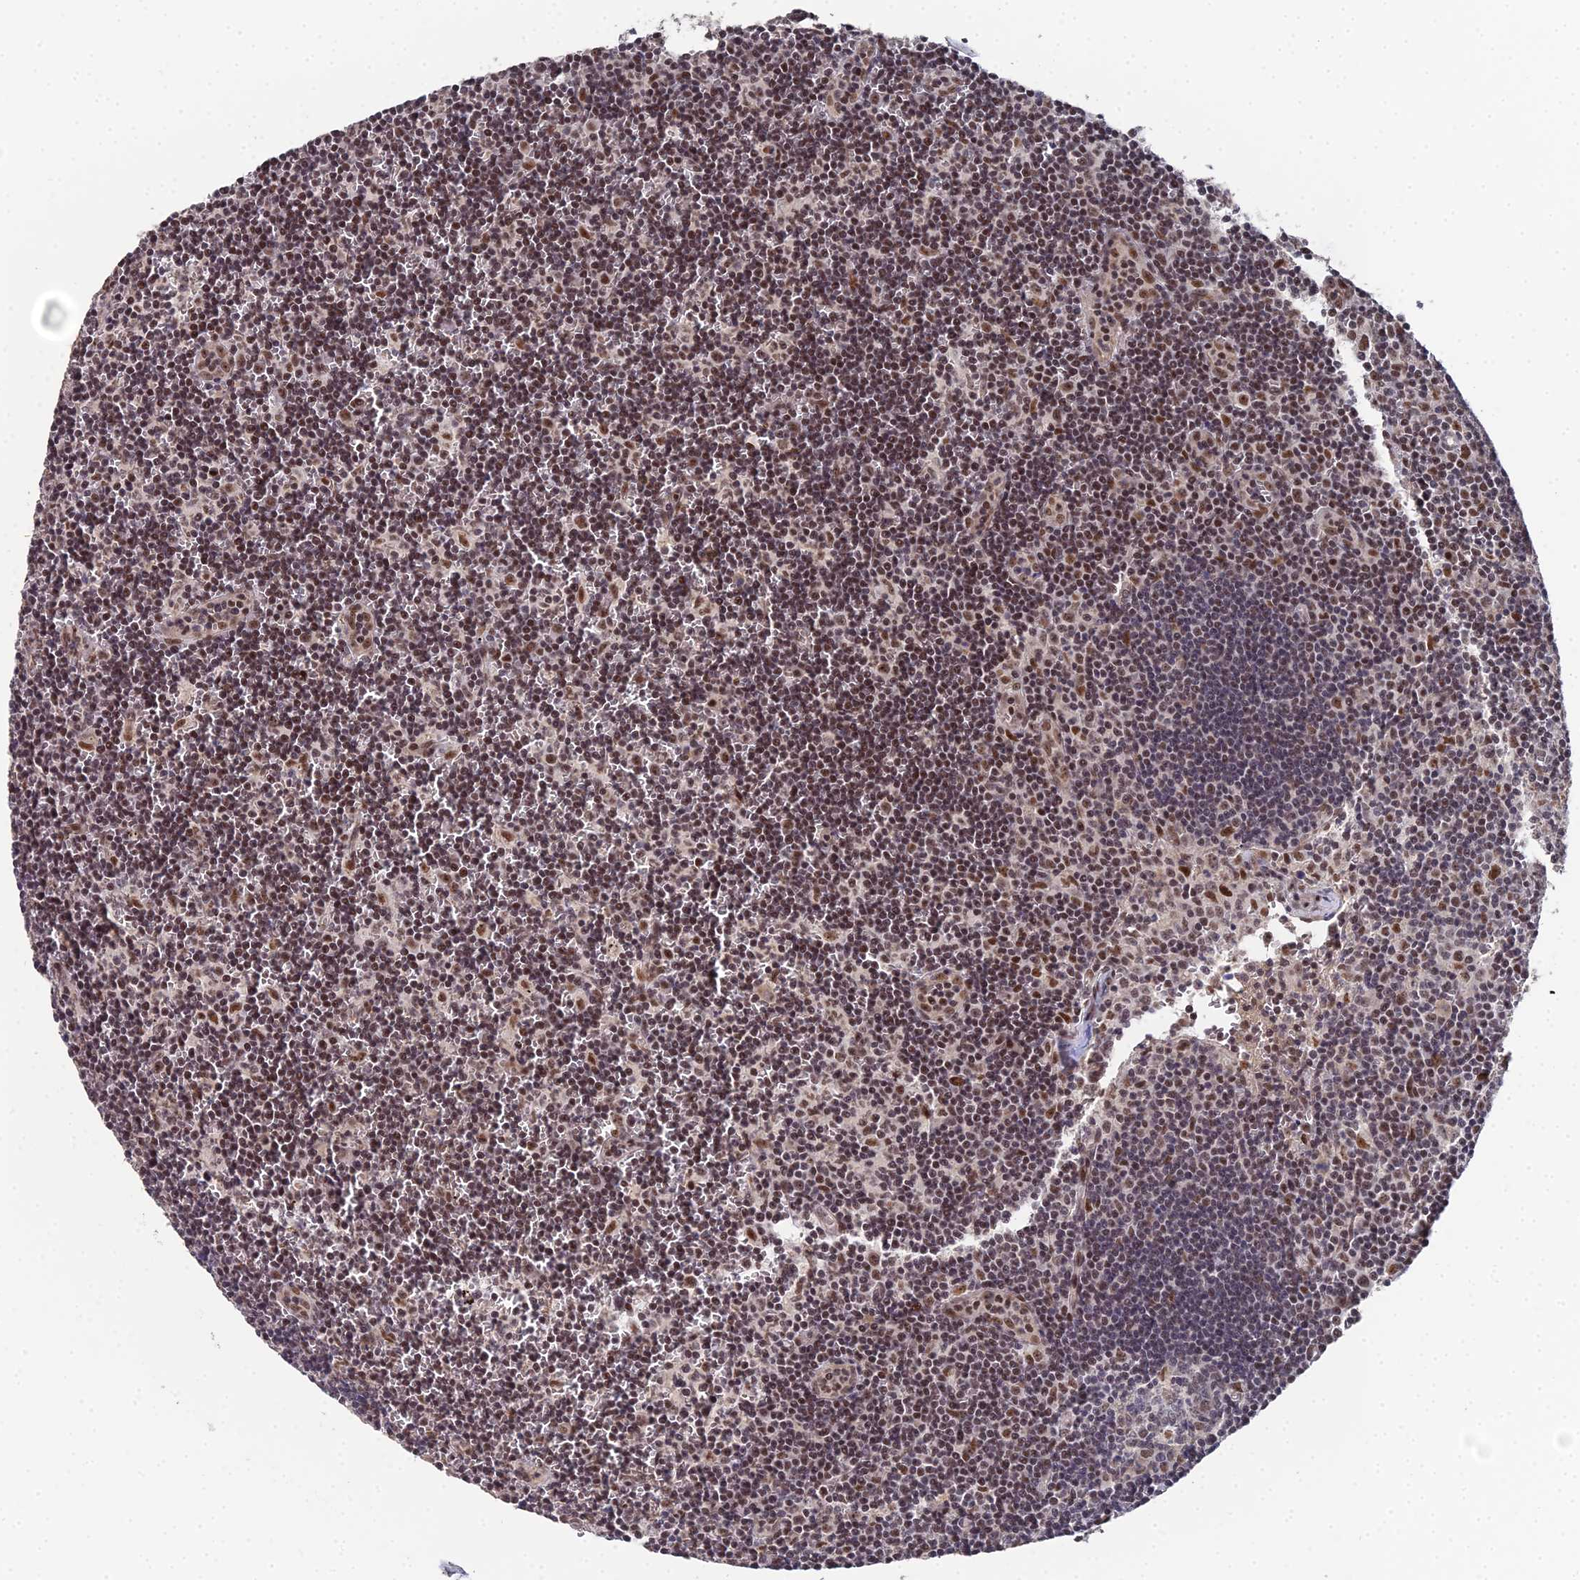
{"staining": {"intensity": "moderate", "quantity": "<25%", "location": "nuclear"}, "tissue": "lymph node", "cell_type": "Germinal center cells", "image_type": "normal", "snomed": [{"axis": "morphology", "description": "Normal tissue, NOS"}, {"axis": "topography", "description": "Lymph node"}], "caption": "Immunohistochemical staining of benign lymph node reveals moderate nuclear protein staining in about <25% of germinal center cells. Using DAB (3,3'-diaminobenzidine) (brown) and hematoxylin (blue) stains, captured at high magnification using brightfield microscopy.", "gene": "BIVM", "patient": {"sex": "female", "age": 32}}